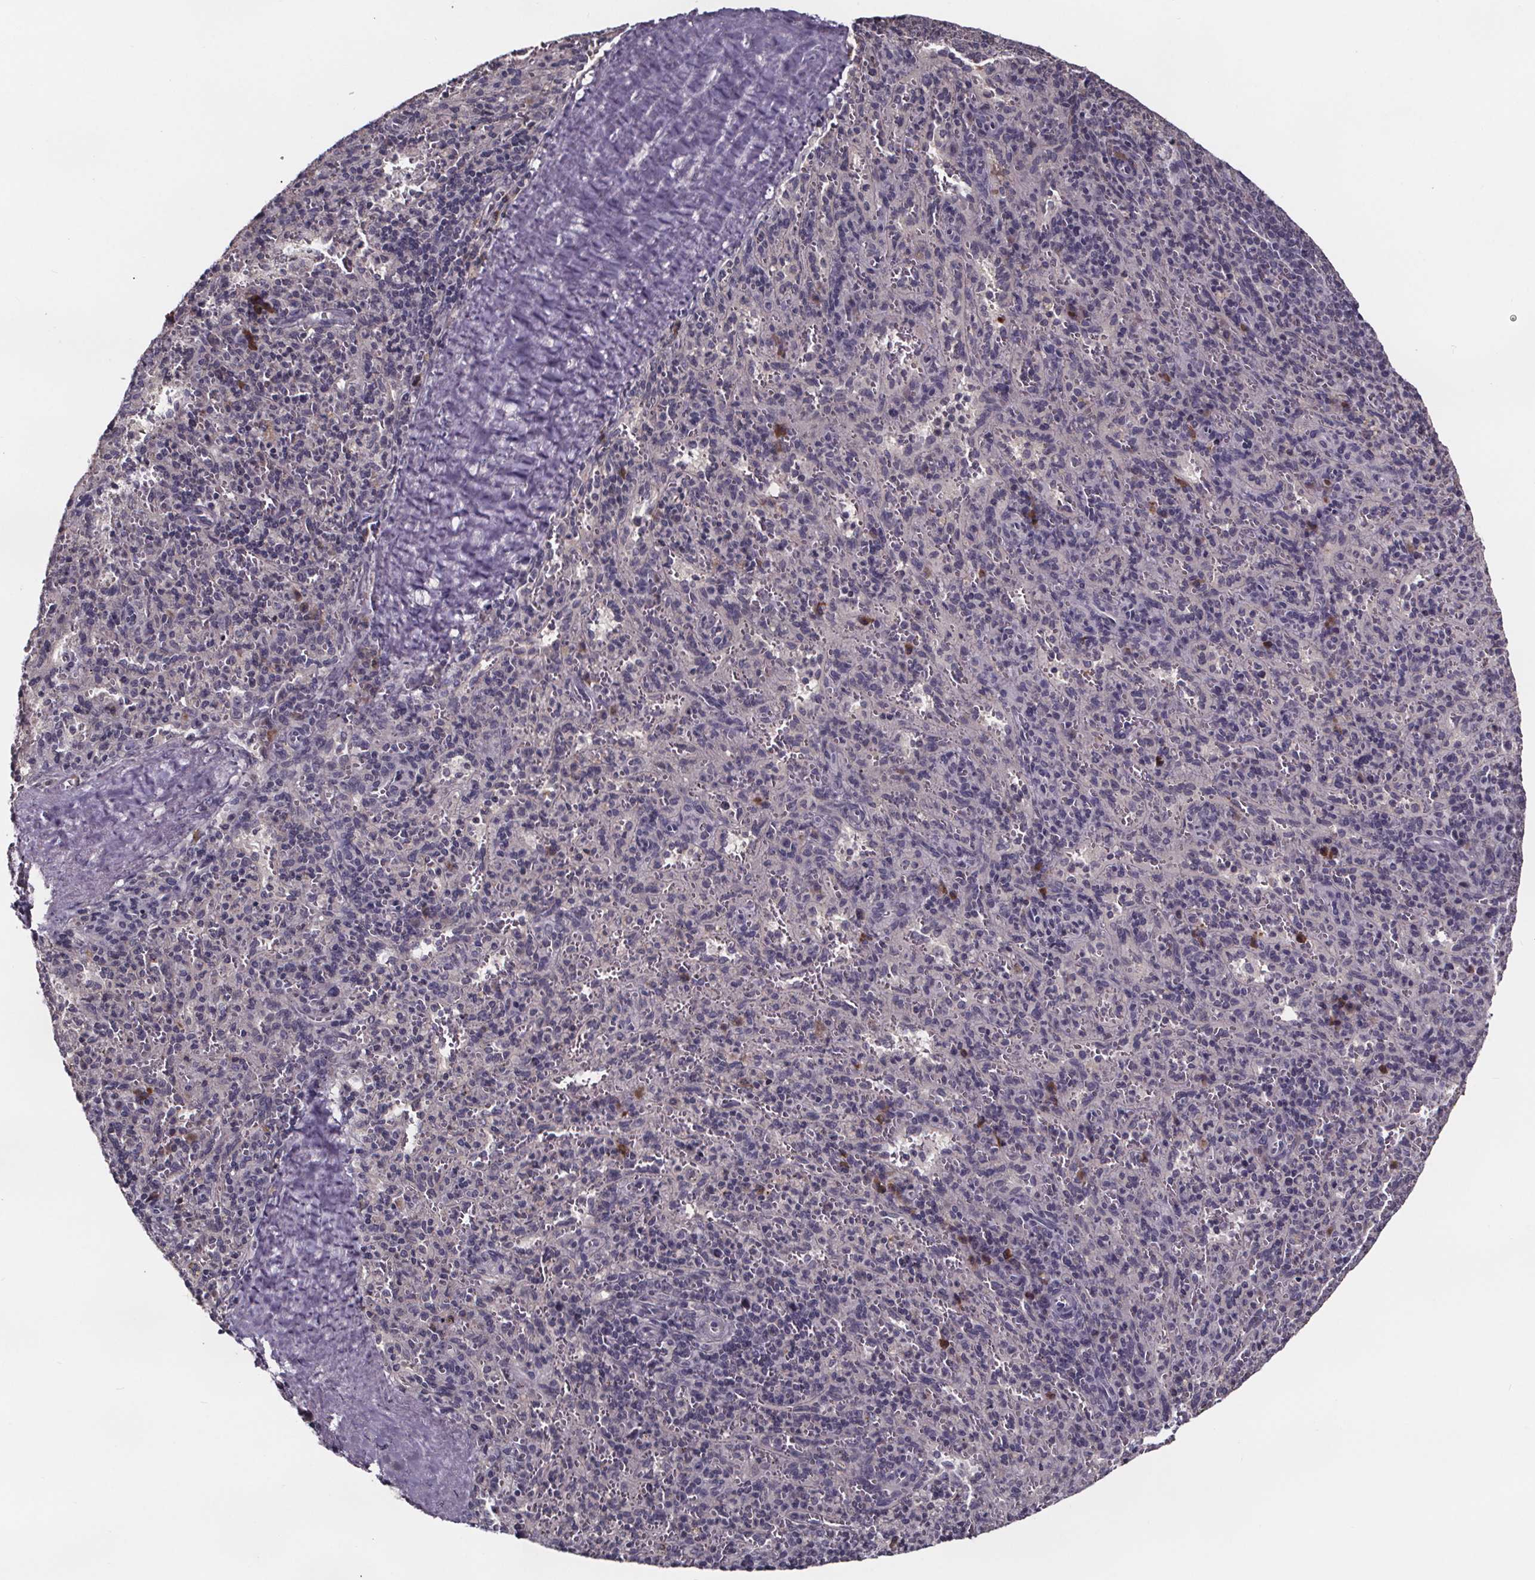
{"staining": {"intensity": "negative", "quantity": "none", "location": "none"}, "tissue": "spleen", "cell_type": "Cells in red pulp", "image_type": "normal", "snomed": [{"axis": "morphology", "description": "Normal tissue, NOS"}, {"axis": "topography", "description": "Spleen"}], "caption": "Spleen was stained to show a protein in brown. There is no significant staining in cells in red pulp. (Stains: DAB (3,3'-diaminobenzidine) IHC with hematoxylin counter stain, Microscopy: brightfield microscopy at high magnification).", "gene": "NPHP4", "patient": {"sex": "male", "age": 57}}